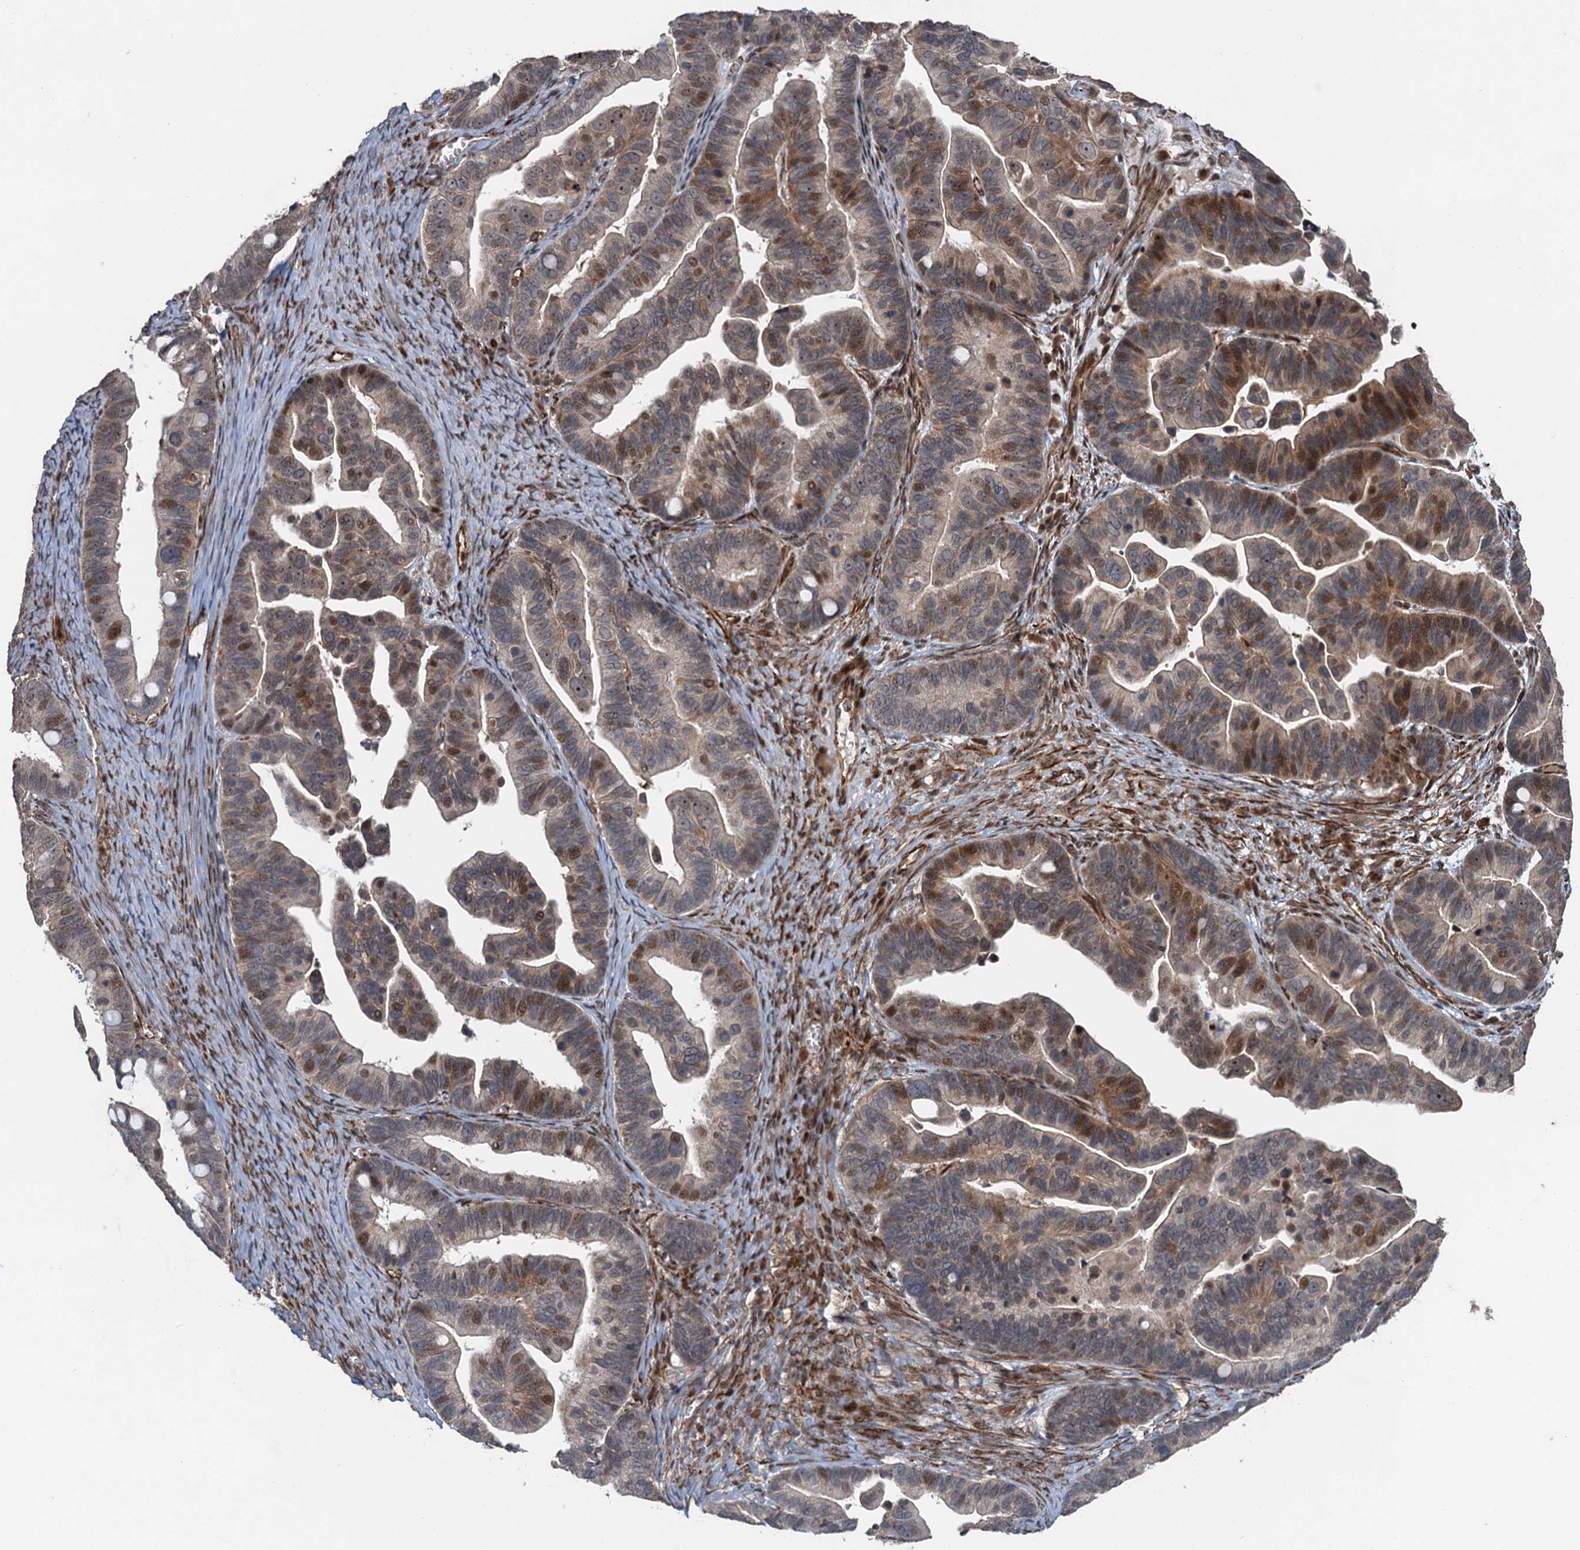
{"staining": {"intensity": "moderate", "quantity": ">75%", "location": "cytoplasmic/membranous,nuclear"}, "tissue": "ovarian cancer", "cell_type": "Tumor cells", "image_type": "cancer", "snomed": [{"axis": "morphology", "description": "Cystadenocarcinoma, serous, NOS"}, {"axis": "topography", "description": "Ovary"}], "caption": "High-magnification brightfield microscopy of serous cystadenocarcinoma (ovarian) stained with DAB (brown) and counterstained with hematoxylin (blue). tumor cells exhibit moderate cytoplasmic/membranous and nuclear positivity is present in approximately>75% of cells.", "gene": "TMA16", "patient": {"sex": "female", "age": 56}}